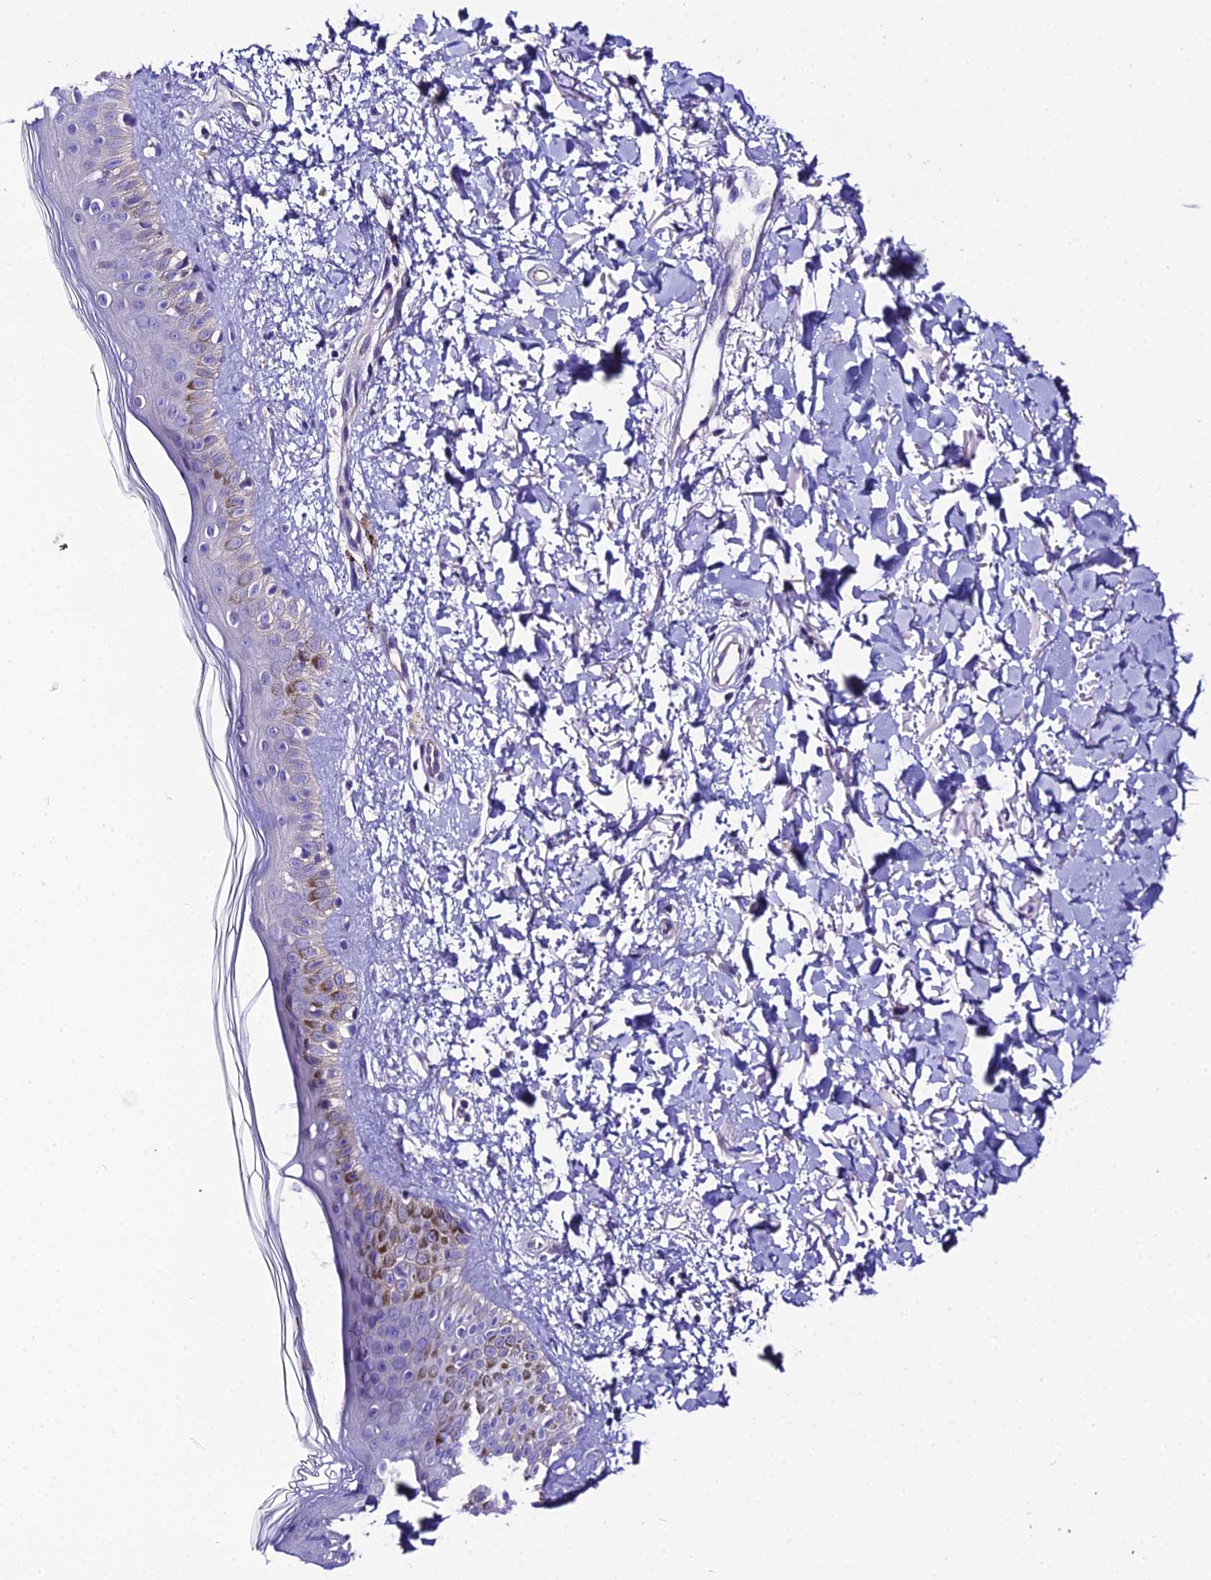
{"staining": {"intensity": "negative", "quantity": "none", "location": "none"}, "tissue": "skin", "cell_type": "Fibroblasts", "image_type": "normal", "snomed": [{"axis": "morphology", "description": "Normal tissue, NOS"}, {"axis": "topography", "description": "Skin"}], "caption": "A histopathology image of human skin is negative for staining in fibroblasts. (Brightfield microscopy of DAB immunohistochemistry (IHC) at high magnification).", "gene": "SHQ1", "patient": {"sex": "female", "age": 58}}